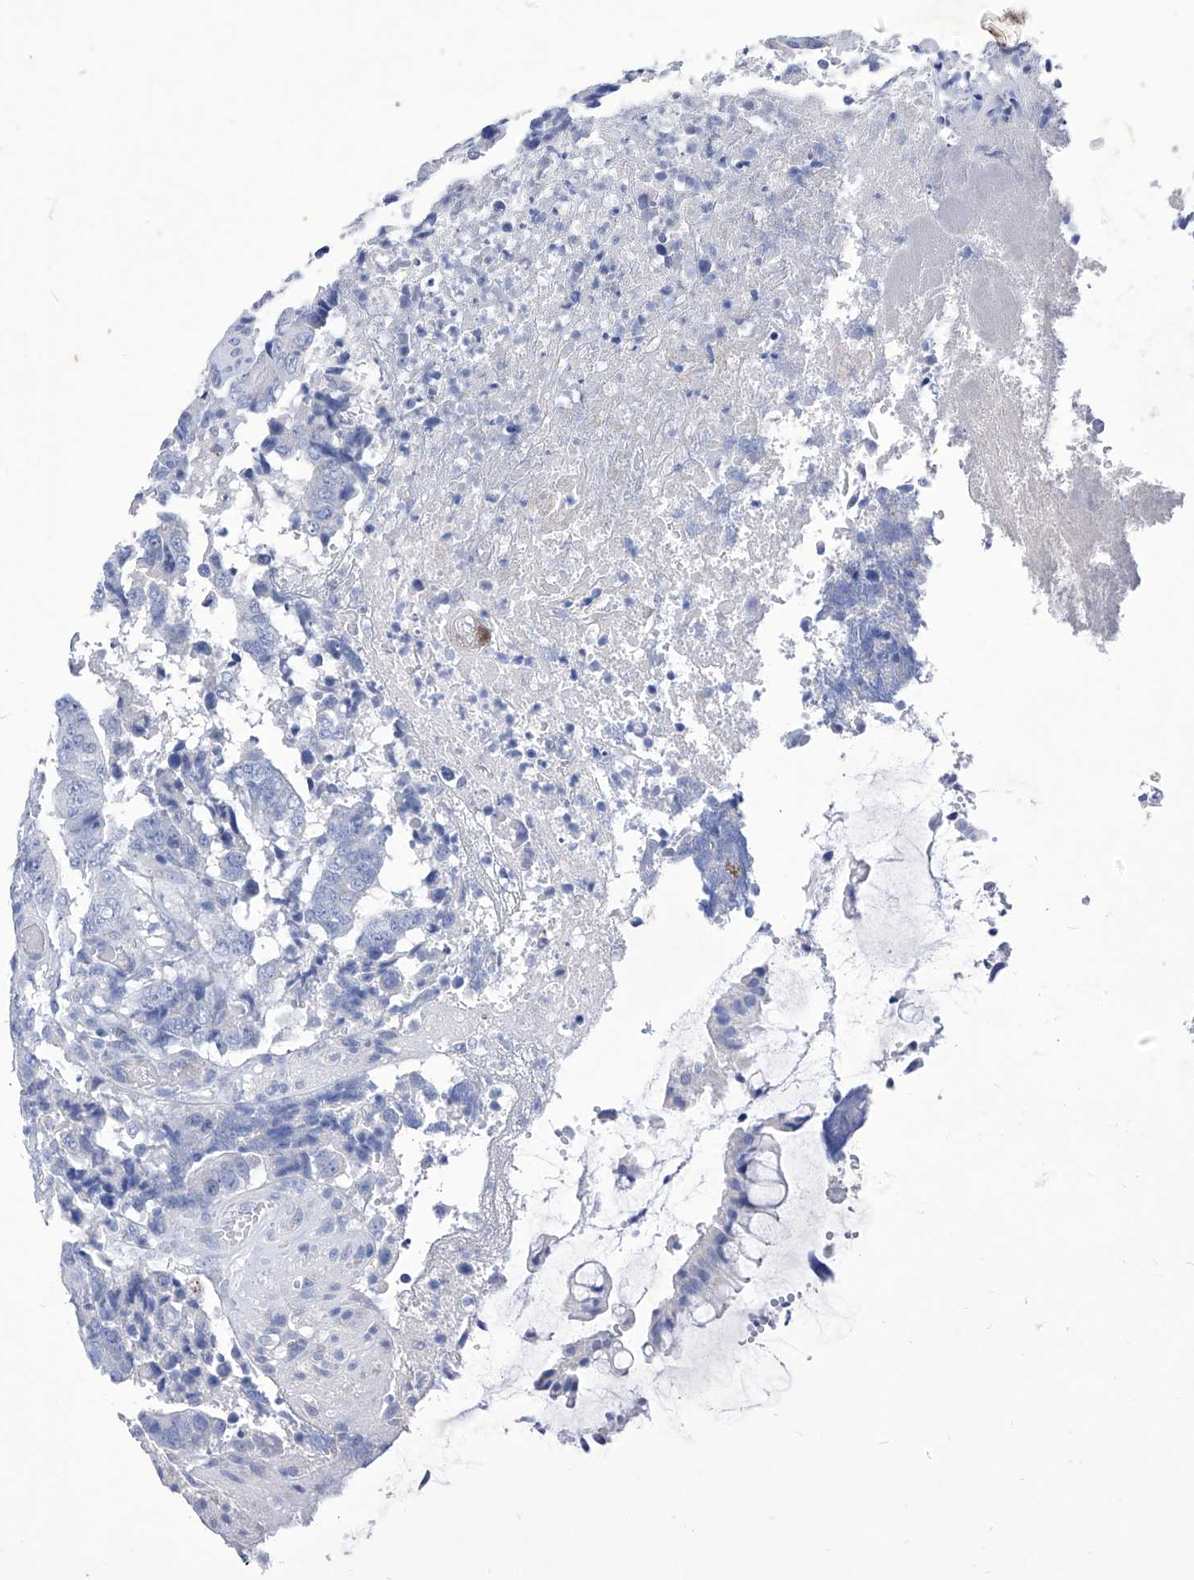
{"staining": {"intensity": "negative", "quantity": "none", "location": "none"}, "tissue": "colorectal cancer", "cell_type": "Tumor cells", "image_type": "cancer", "snomed": [{"axis": "morphology", "description": "Adenocarcinoma, NOS"}, {"axis": "topography", "description": "Rectum"}], "caption": "Immunohistochemistry (IHC) of colorectal adenocarcinoma shows no positivity in tumor cells. (Stains: DAB immunohistochemistry with hematoxylin counter stain, Microscopy: brightfield microscopy at high magnification).", "gene": "IFNL2", "patient": {"sex": "male", "age": 72}}